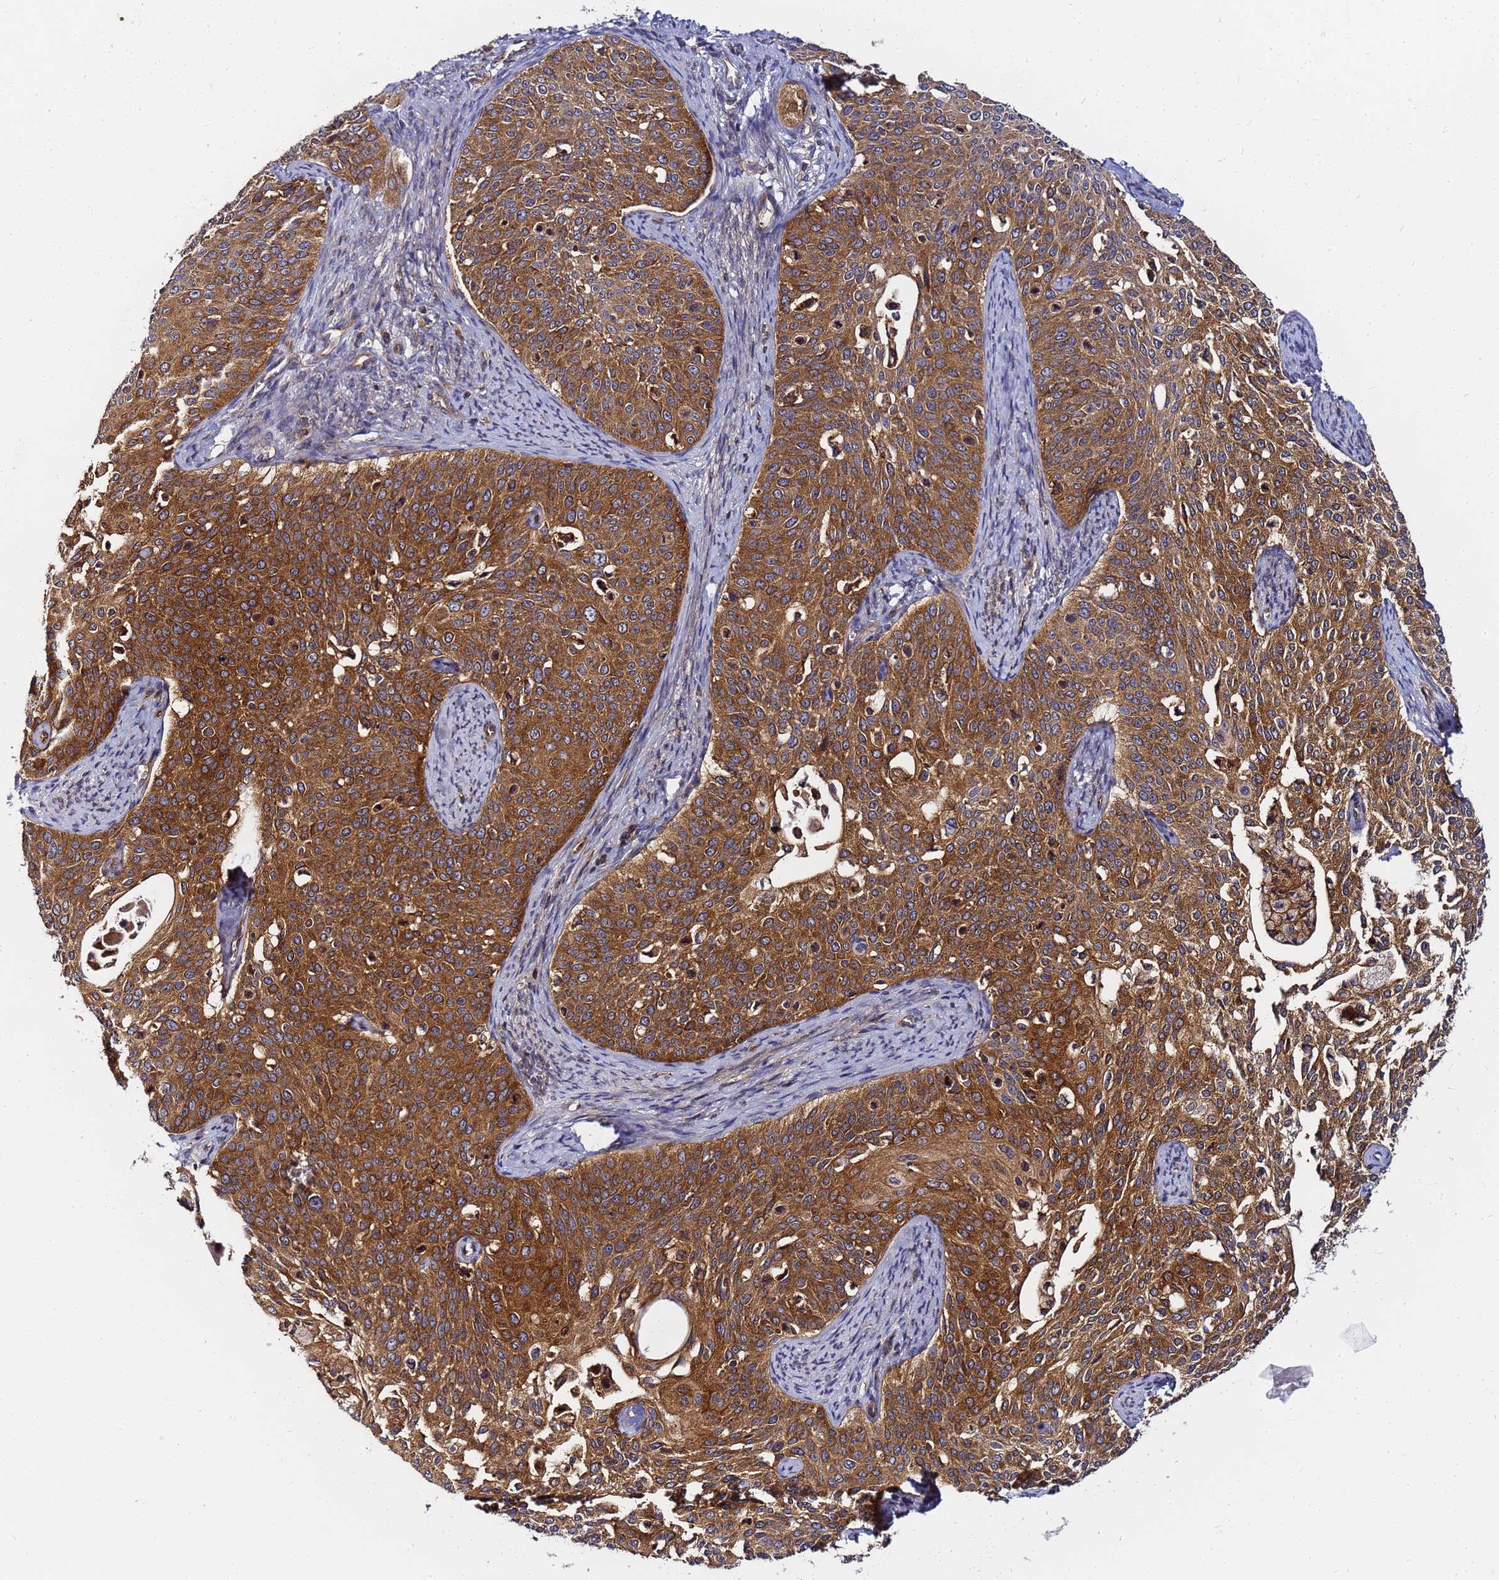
{"staining": {"intensity": "strong", "quantity": ">75%", "location": "cytoplasmic/membranous"}, "tissue": "cervical cancer", "cell_type": "Tumor cells", "image_type": "cancer", "snomed": [{"axis": "morphology", "description": "Squamous cell carcinoma, NOS"}, {"axis": "topography", "description": "Cervix"}], "caption": "Immunohistochemistry (IHC) of cervical cancer (squamous cell carcinoma) shows high levels of strong cytoplasmic/membranous expression in about >75% of tumor cells. (DAB (3,3'-diaminobenzidine) IHC, brown staining for protein, blue staining for nuclei).", "gene": "CHM", "patient": {"sex": "female", "age": 44}}